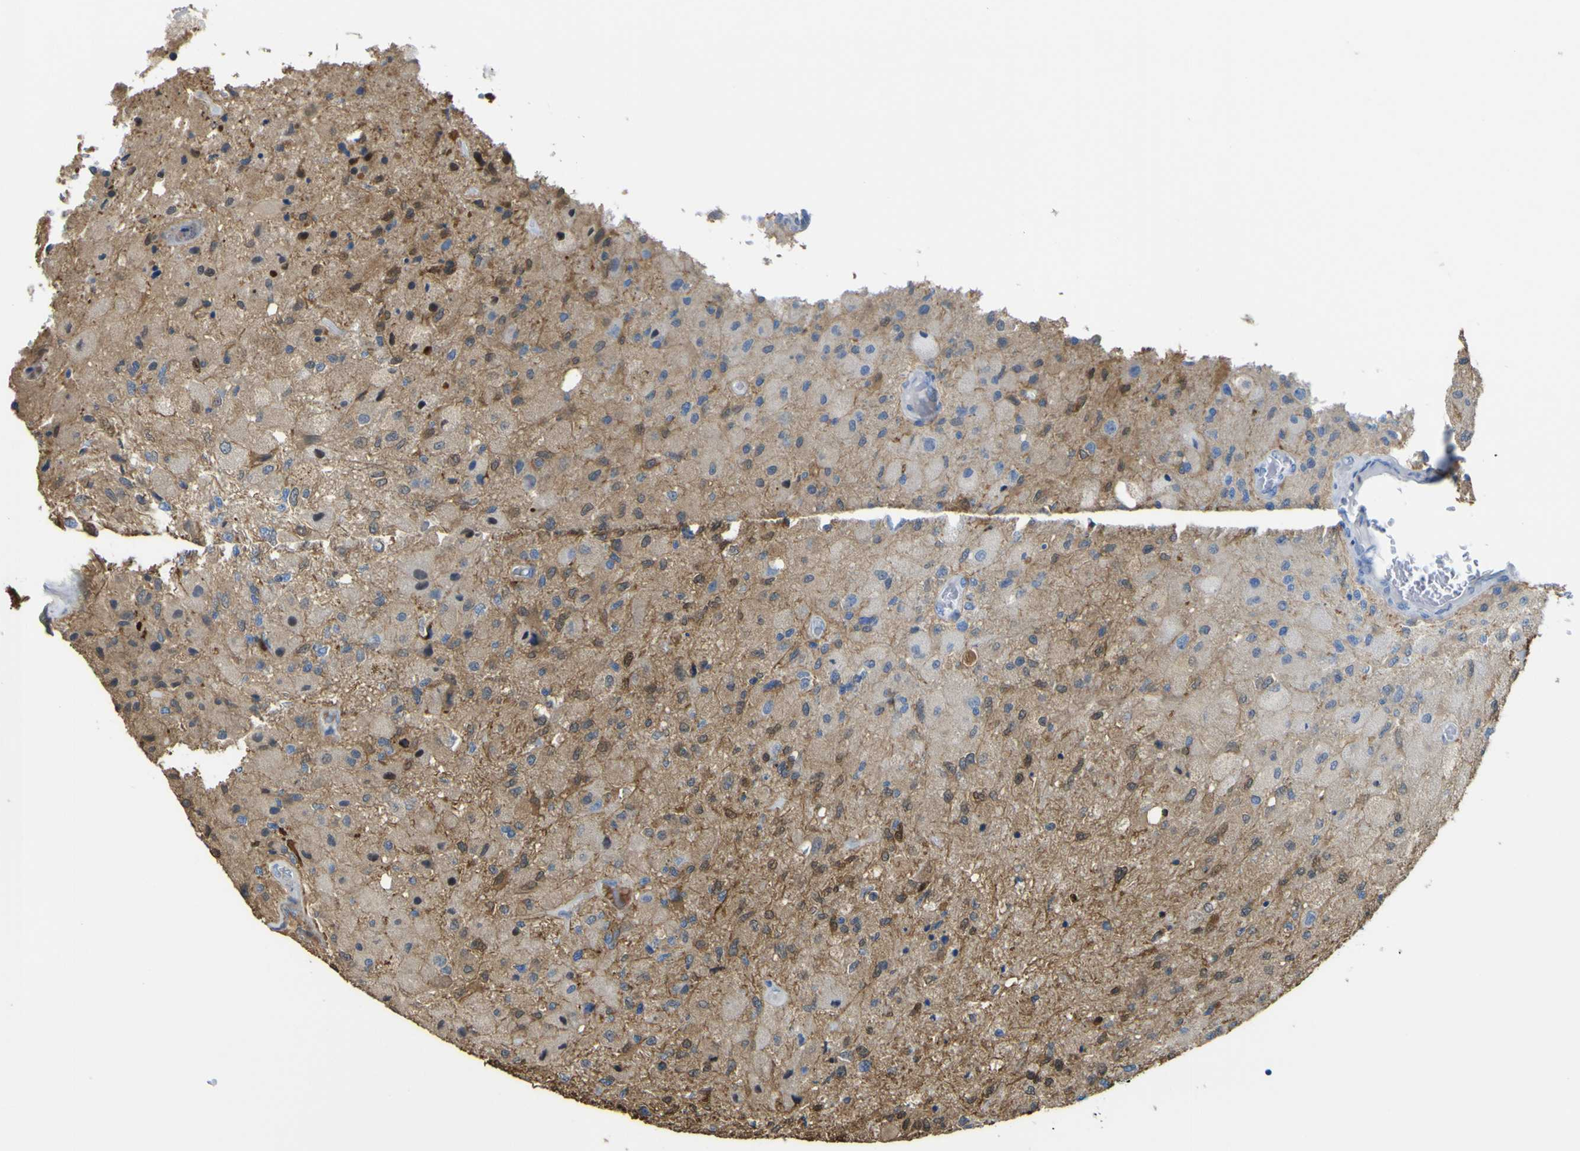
{"staining": {"intensity": "moderate", "quantity": "<25%", "location": "cytoplasmic/membranous,nuclear"}, "tissue": "glioma", "cell_type": "Tumor cells", "image_type": "cancer", "snomed": [{"axis": "morphology", "description": "Normal tissue, NOS"}, {"axis": "morphology", "description": "Glioma, malignant, High grade"}, {"axis": "topography", "description": "Cerebral cortex"}], "caption": "About <25% of tumor cells in human malignant high-grade glioma reveal moderate cytoplasmic/membranous and nuclear protein expression as visualized by brown immunohistochemical staining.", "gene": "ABHD3", "patient": {"sex": "male", "age": 77}}